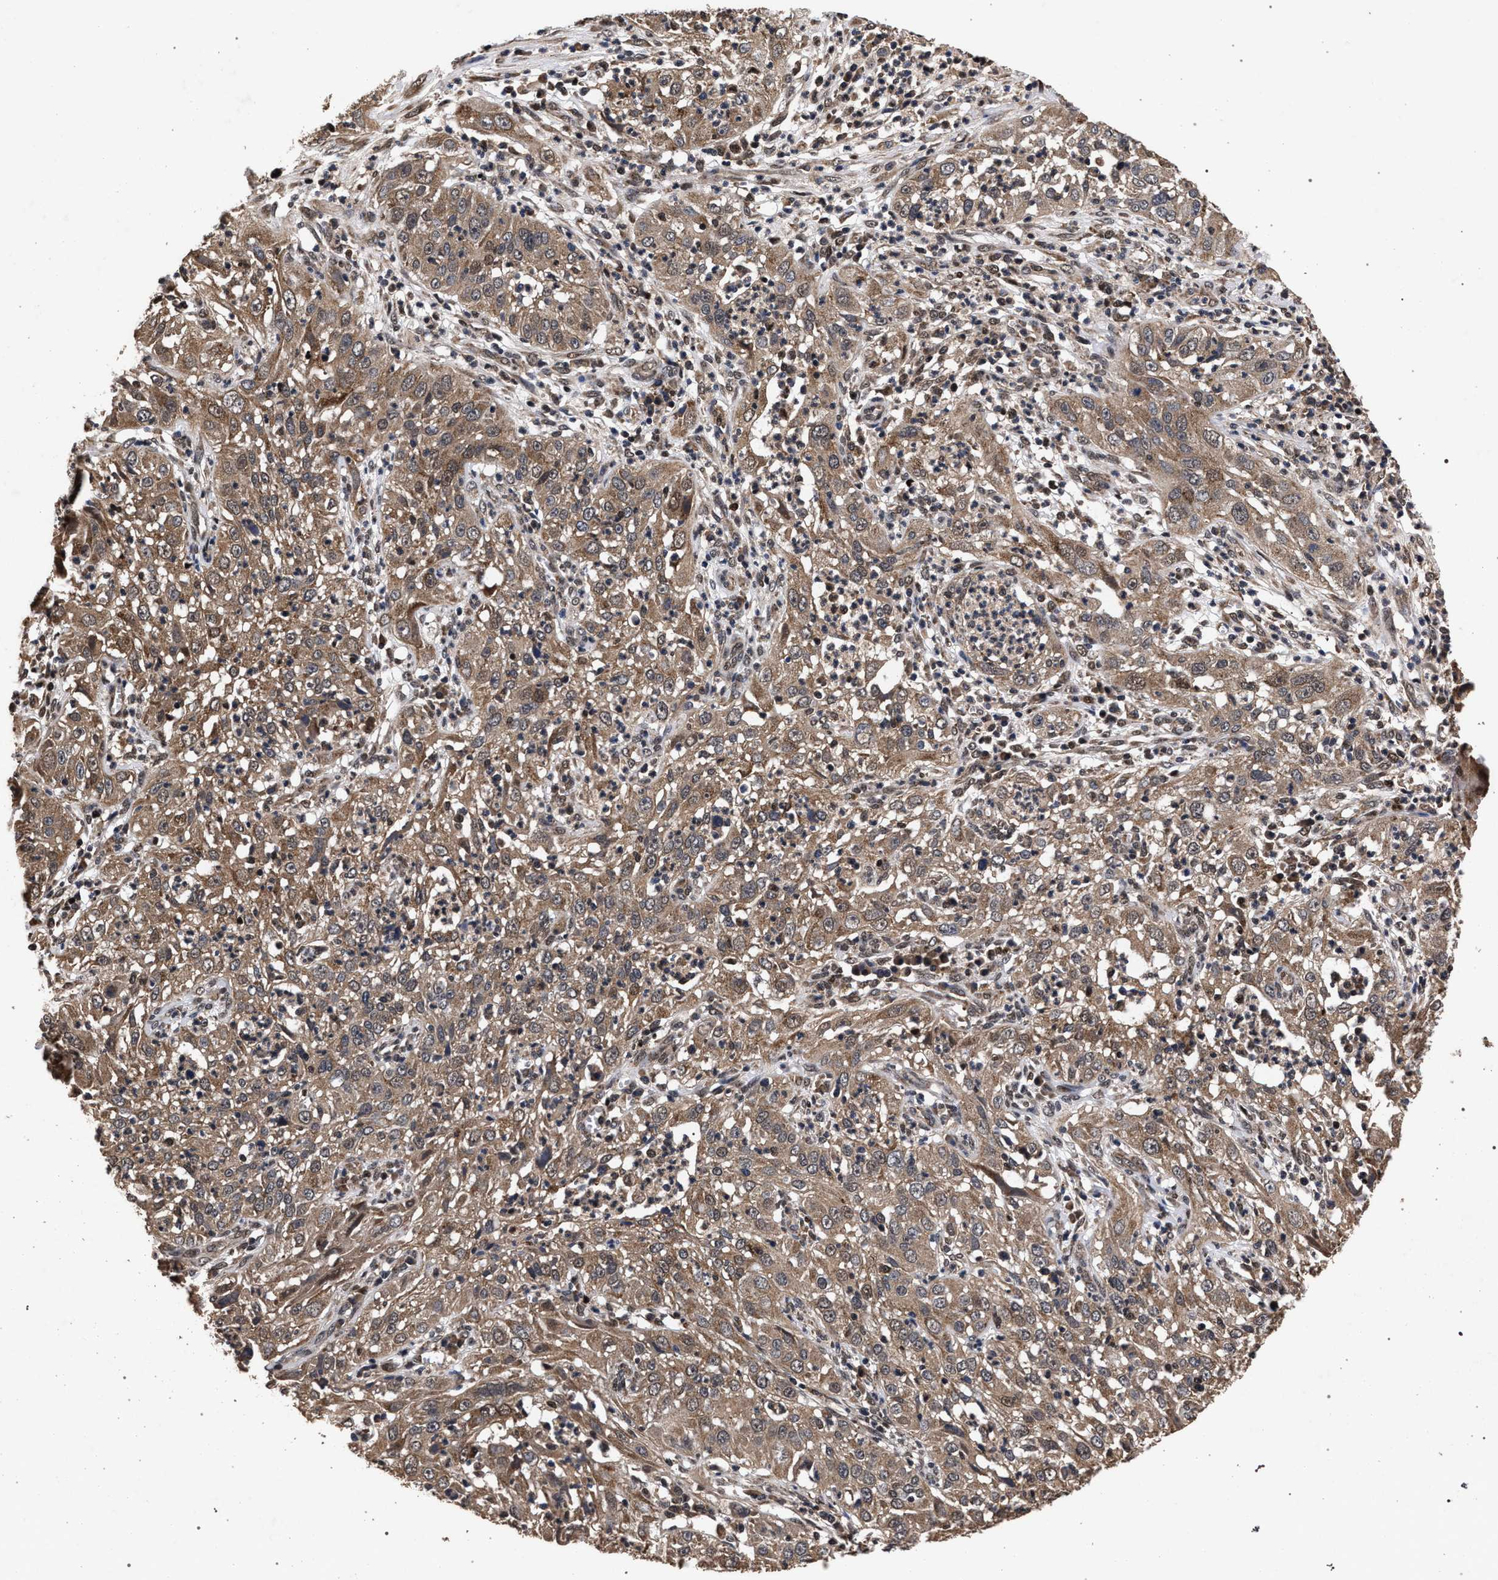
{"staining": {"intensity": "moderate", "quantity": ">75%", "location": "cytoplasmic/membranous"}, "tissue": "cervical cancer", "cell_type": "Tumor cells", "image_type": "cancer", "snomed": [{"axis": "morphology", "description": "Squamous cell carcinoma, NOS"}, {"axis": "topography", "description": "Cervix"}], "caption": "Squamous cell carcinoma (cervical) stained with a brown dye demonstrates moderate cytoplasmic/membranous positive expression in approximately >75% of tumor cells.", "gene": "ACOX1", "patient": {"sex": "female", "age": 32}}